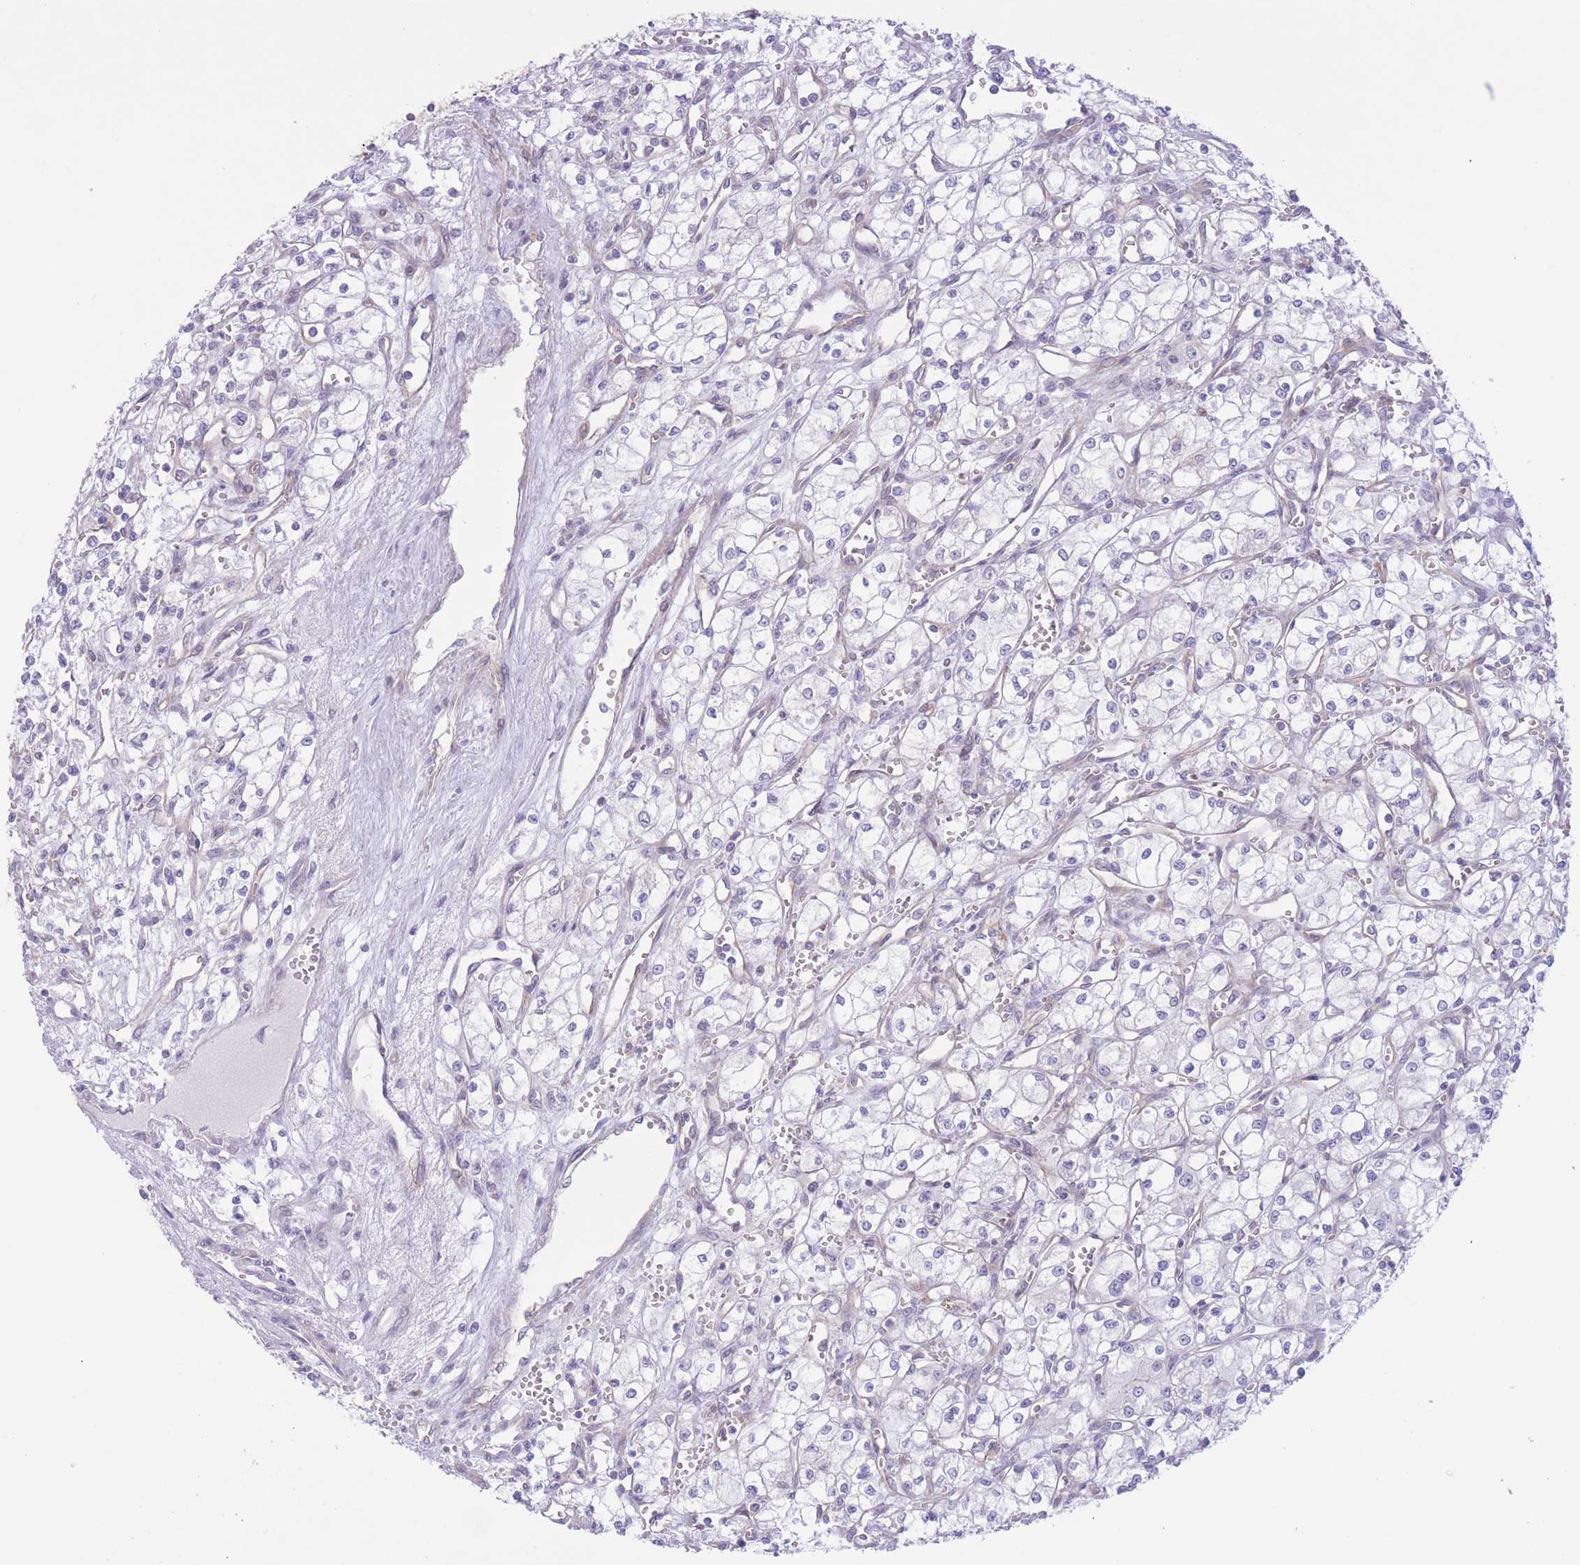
{"staining": {"intensity": "negative", "quantity": "none", "location": "none"}, "tissue": "renal cancer", "cell_type": "Tumor cells", "image_type": "cancer", "snomed": [{"axis": "morphology", "description": "Adenocarcinoma, NOS"}, {"axis": "topography", "description": "Kidney"}], "caption": "Tumor cells are negative for protein expression in human renal cancer.", "gene": "MRPS31", "patient": {"sex": "male", "age": 59}}